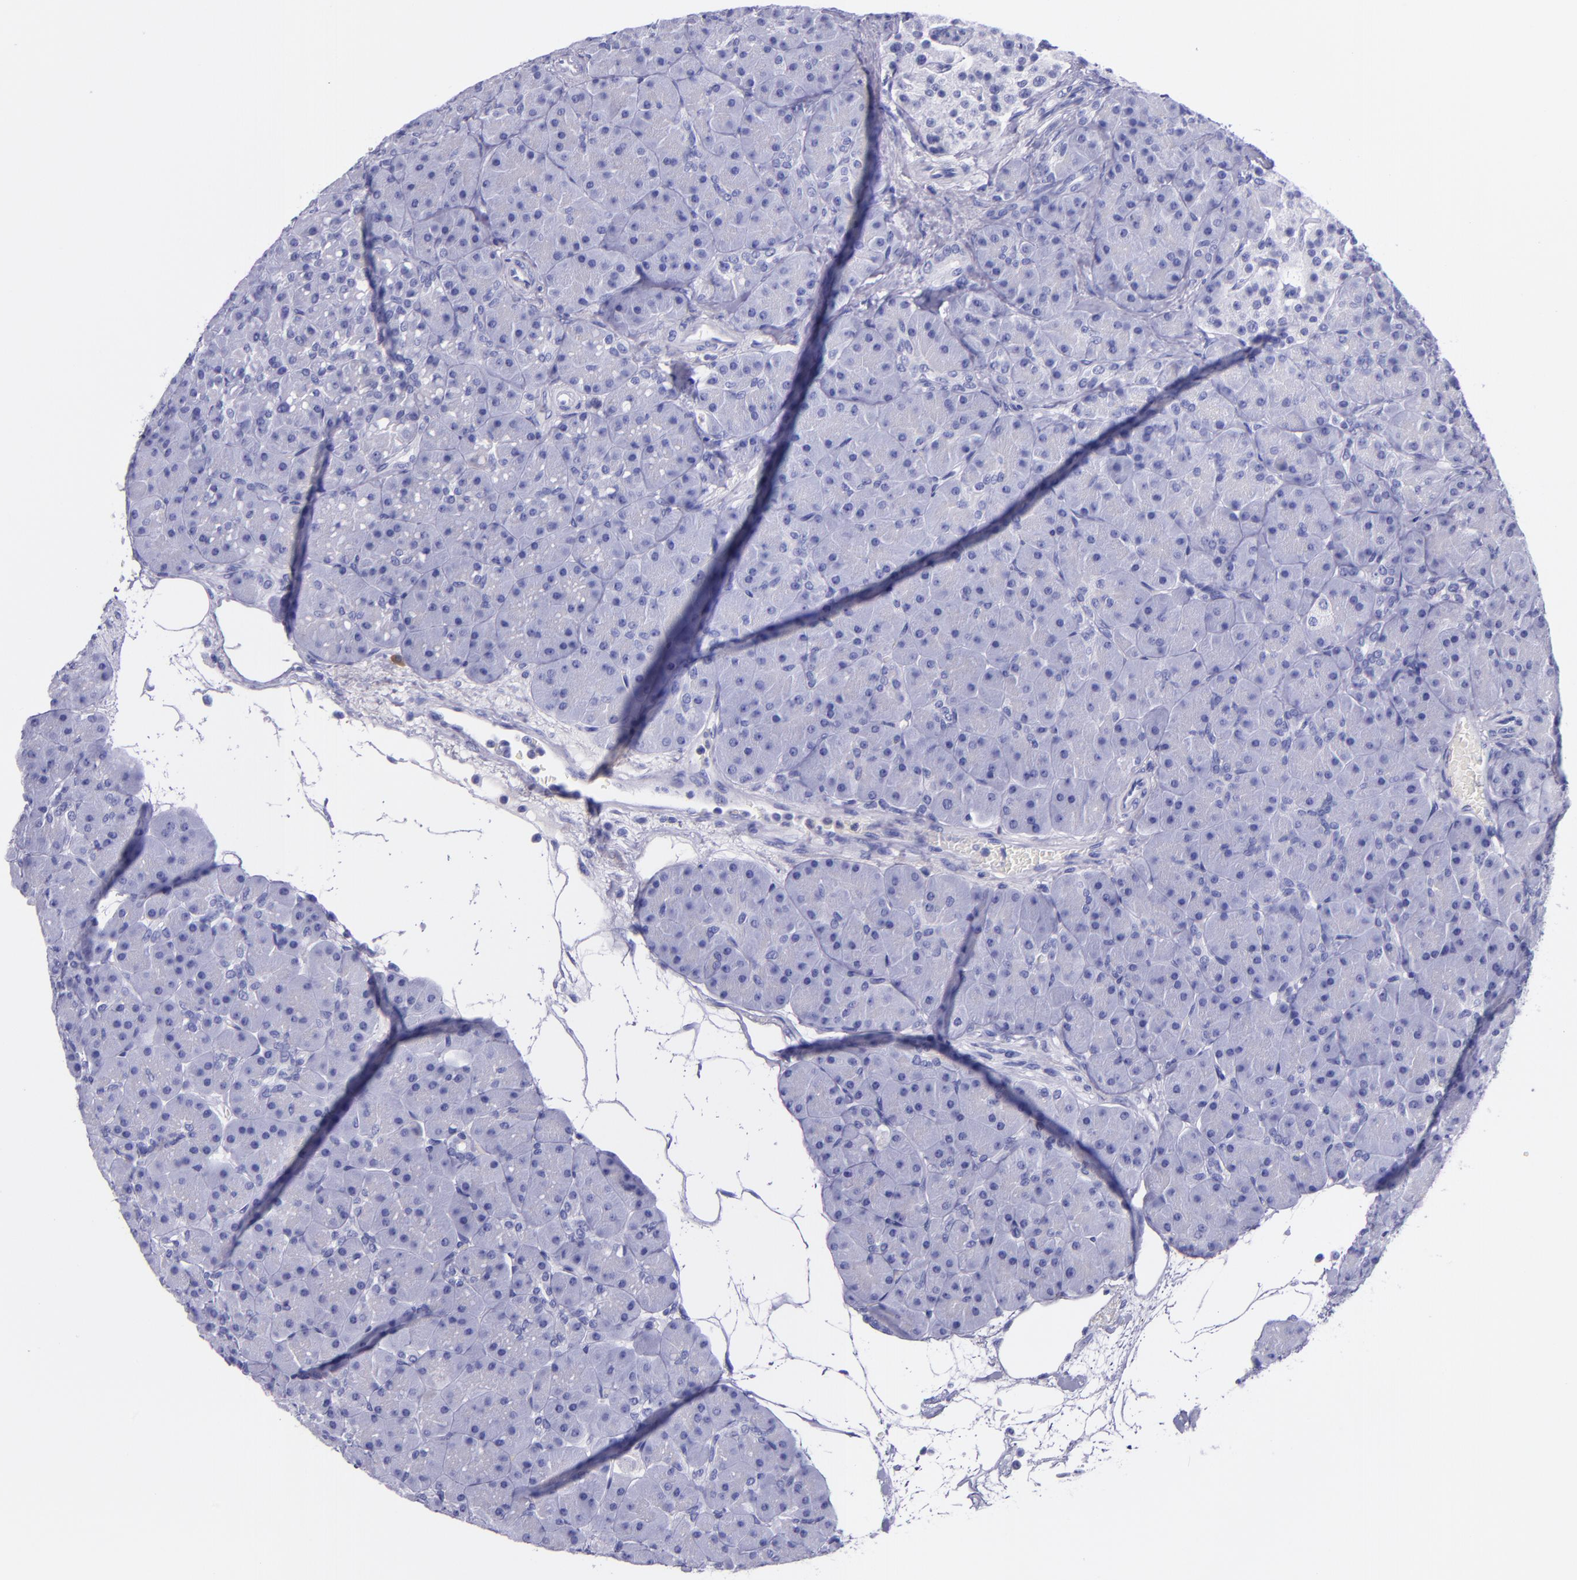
{"staining": {"intensity": "negative", "quantity": "none", "location": "none"}, "tissue": "pancreas", "cell_type": "Exocrine glandular cells", "image_type": "normal", "snomed": [{"axis": "morphology", "description": "Normal tissue, NOS"}, {"axis": "topography", "description": "Pancreas"}], "caption": "A micrograph of human pancreas is negative for staining in exocrine glandular cells. Brightfield microscopy of IHC stained with DAB (3,3'-diaminobenzidine) (brown) and hematoxylin (blue), captured at high magnification.", "gene": "SLPI", "patient": {"sex": "male", "age": 66}}